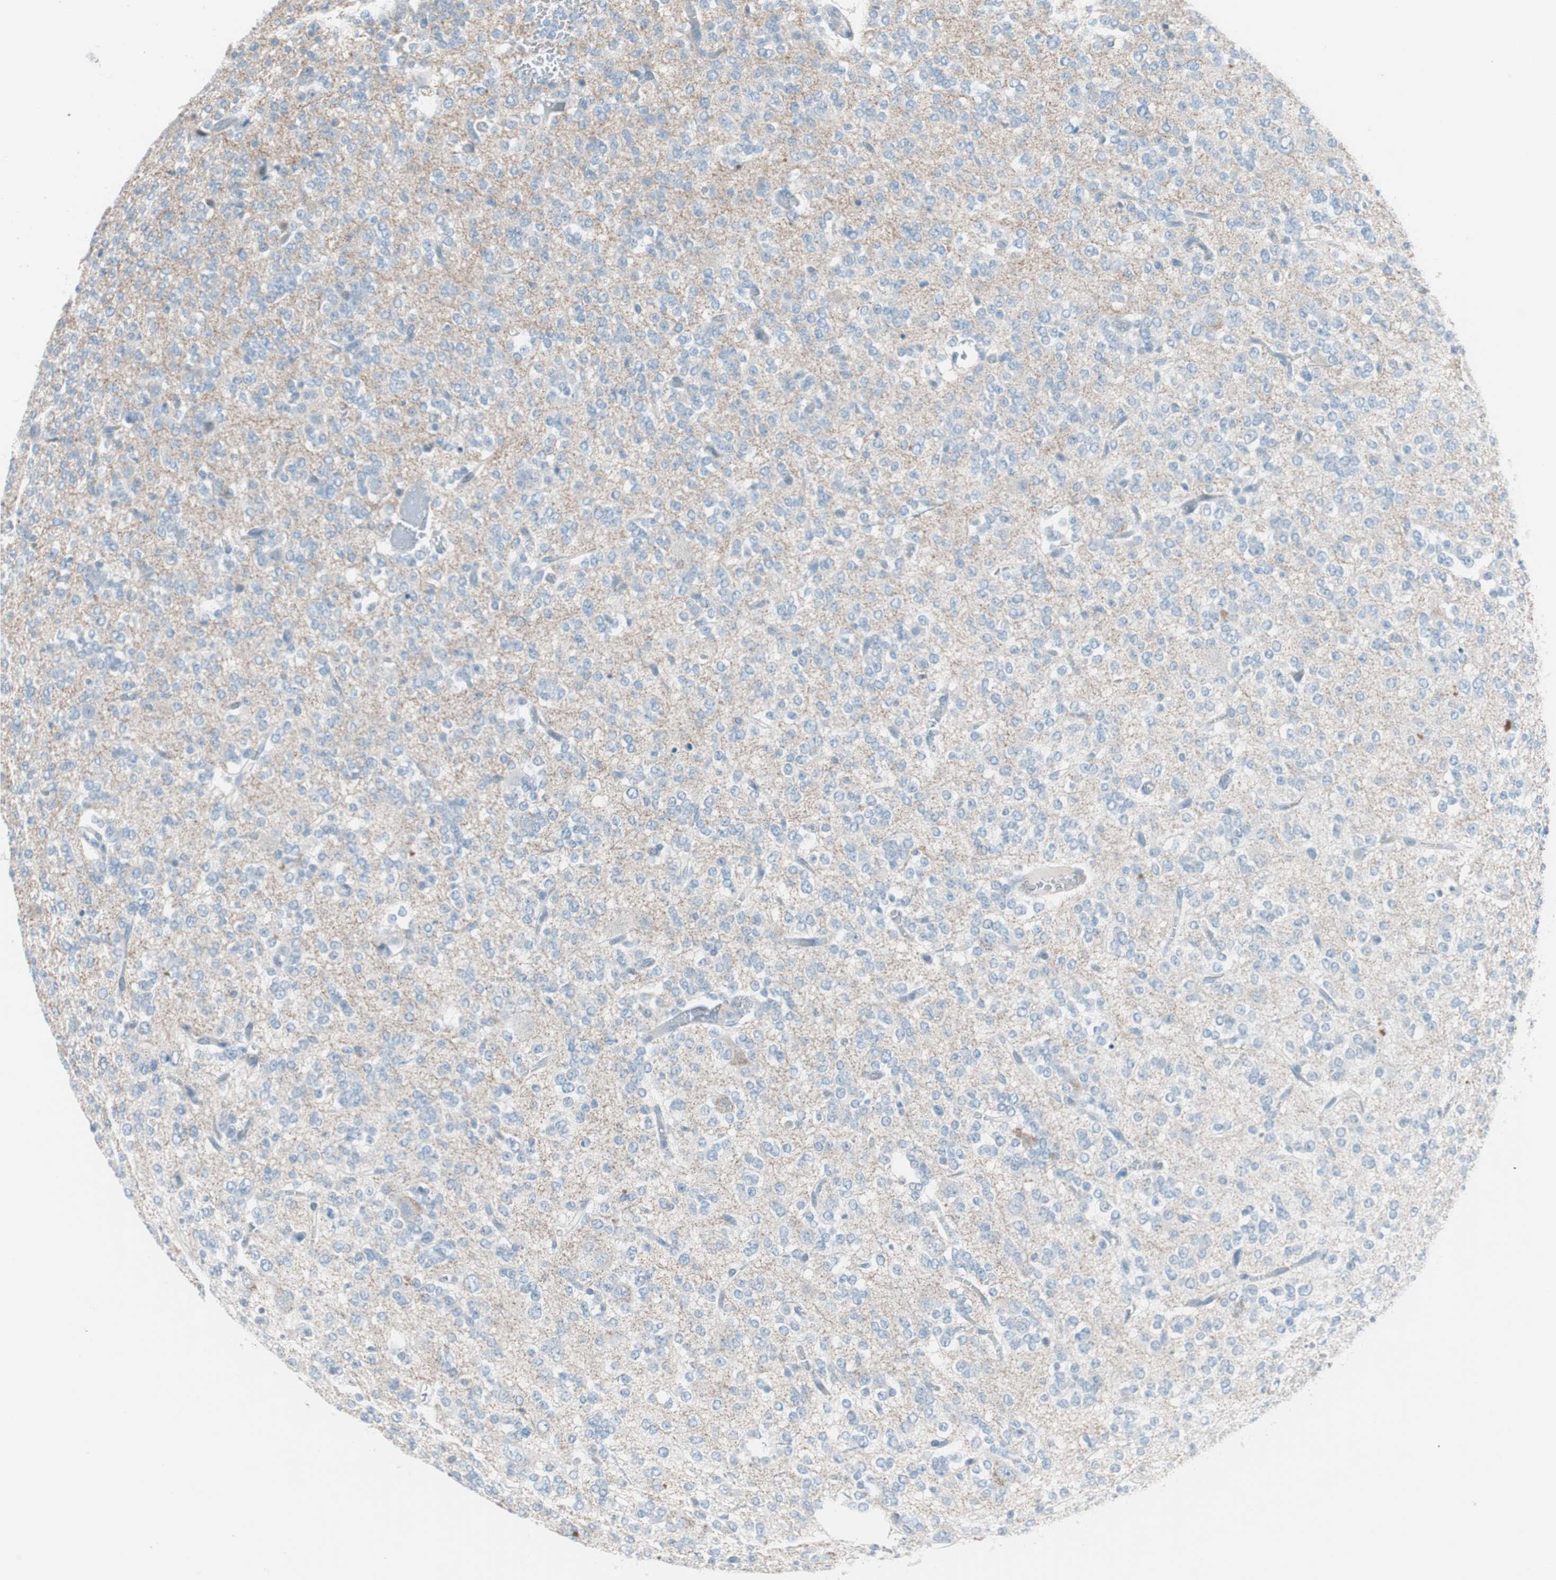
{"staining": {"intensity": "negative", "quantity": "none", "location": "none"}, "tissue": "glioma", "cell_type": "Tumor cells", "image_type": "cancer", "snomed": [{"axis": "morphology", "description": "Glioma, malignant, Low grade"}, {"axis": "topography", "description": "Brain"}], "caption": "IHC histopathology image of human glioma stained for a protein (brown), which demonstrates no staining in tumor cells.", "gene": "FOSL1", "patient": {"sex": "male", "age": 38}}